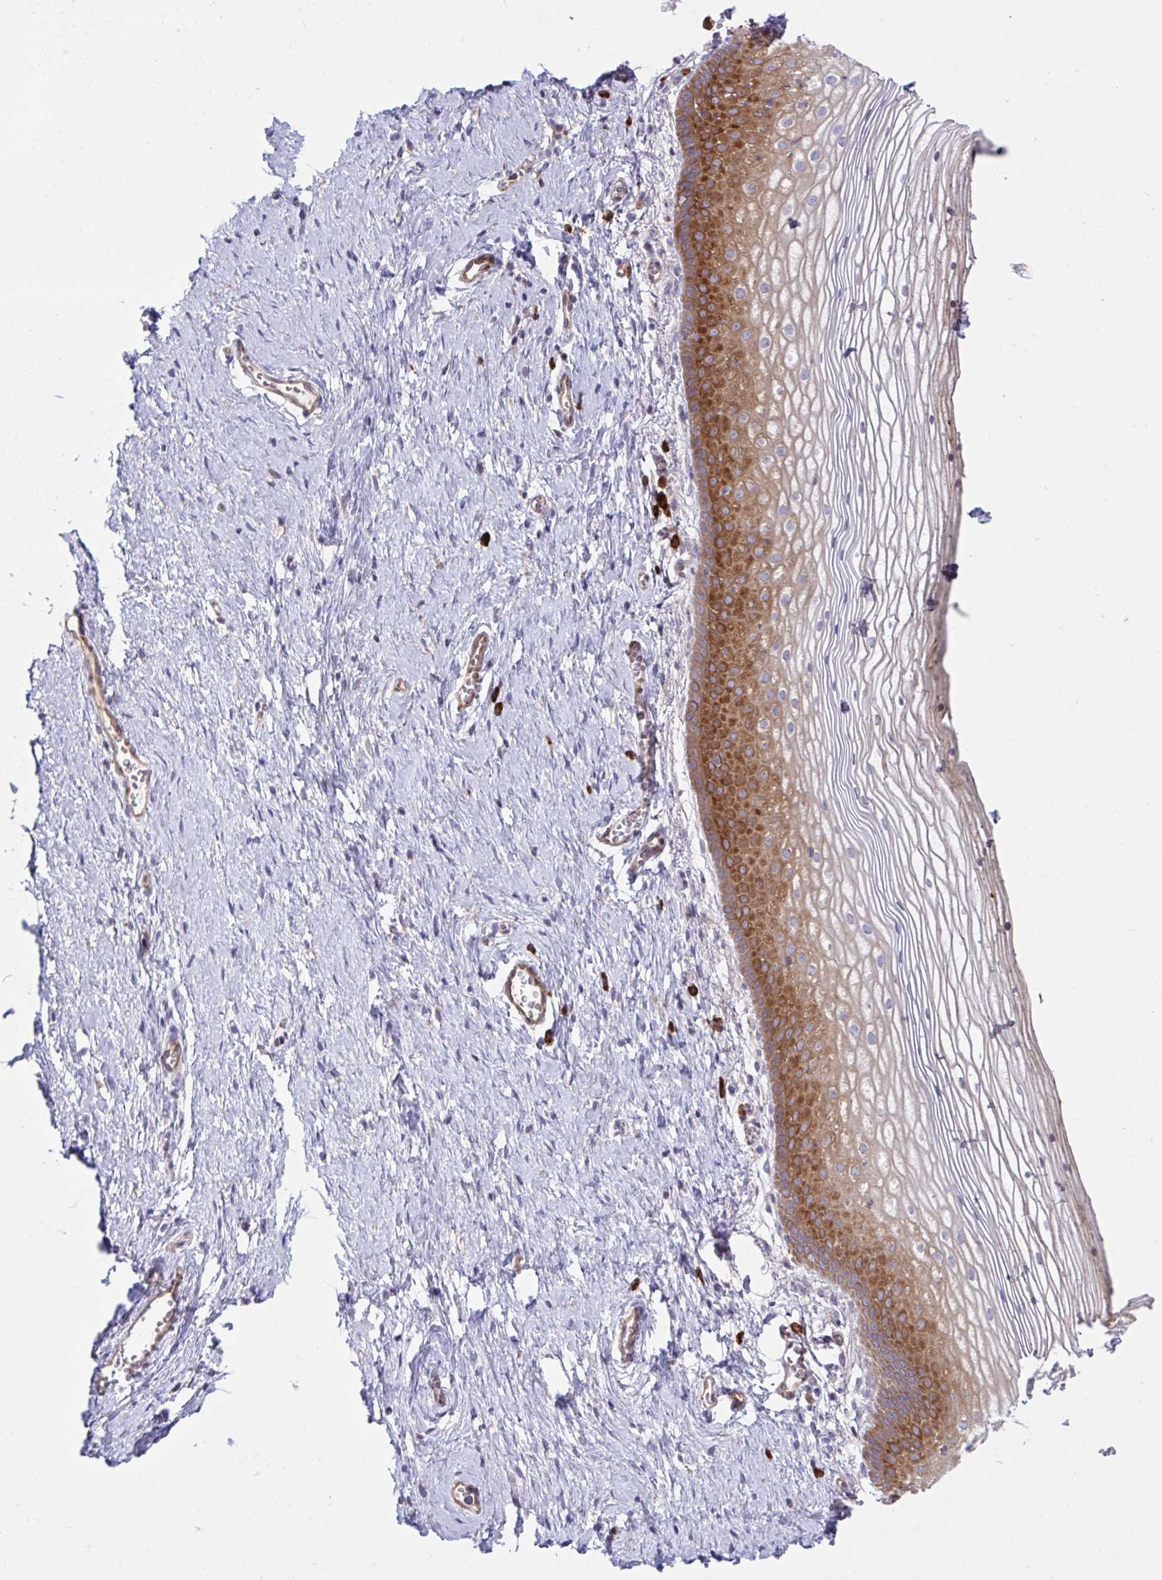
{"staining": {"intensity": "strong", "quantity": "25%-75%", "location": "cytoplasmic/membranous"}, "tissue": "vagina", "cell_type": "Squamous epithelial cells", "image_type": "normal", "snomed": [{"axis": "morphology", "description": "Normal tissue, NOS"}, {"axis": "topography", "description": "Vagina"}], "caption": "Immunohistochemical staining of unremarkable vagina demonstrates high levels of strong cytoplasmic/membranous positivity in about 25%-75% of squamous epithelial cells. (DAB (3,3'-diaminobenzidine) = brown stain, brightfield microscopy at high magnification).", "gene": "YARS2", "patient": {"sex": "female", "age": 56}}